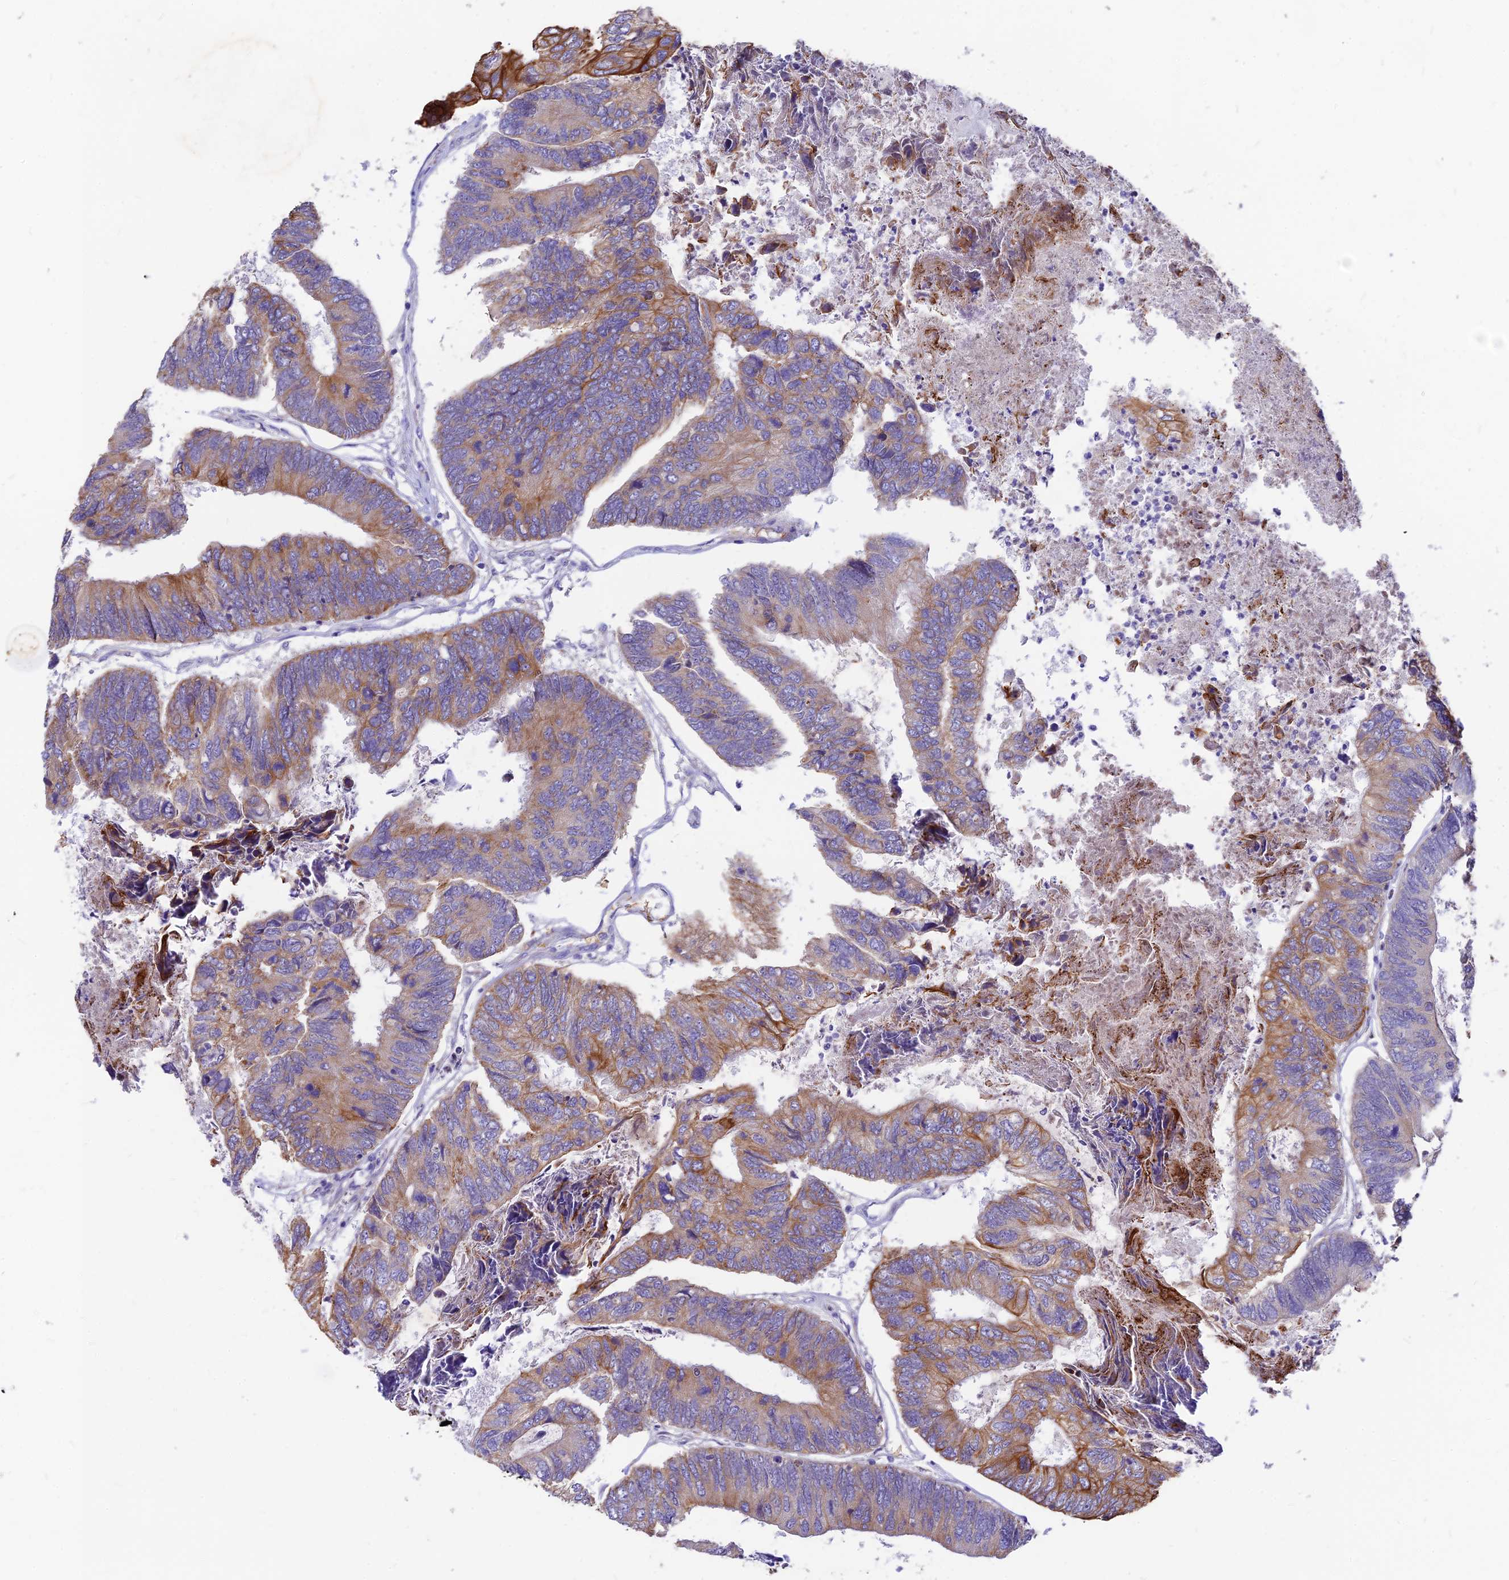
{"staining": {"intensity": "moderate", "quantity": "25%-75%", "location": "cytoplasmic/membranous"}, "tissue": "colorectal cancer", "cell_type": "Tumor cells", "image_type": "cancer", "snomed": [{"axis": "morphology", "description": "Adenocarcinoma, NOS"}, {"axis": "topography", "description": "Colon"}], "caption": "Moderate cytoplasmic/membranous expression is present in approximately 25%-75% of tumor cells in colorectal adenocarcinoma.", "gene": "DENND2D", "patient": {"sex": "female", "age": 67}}